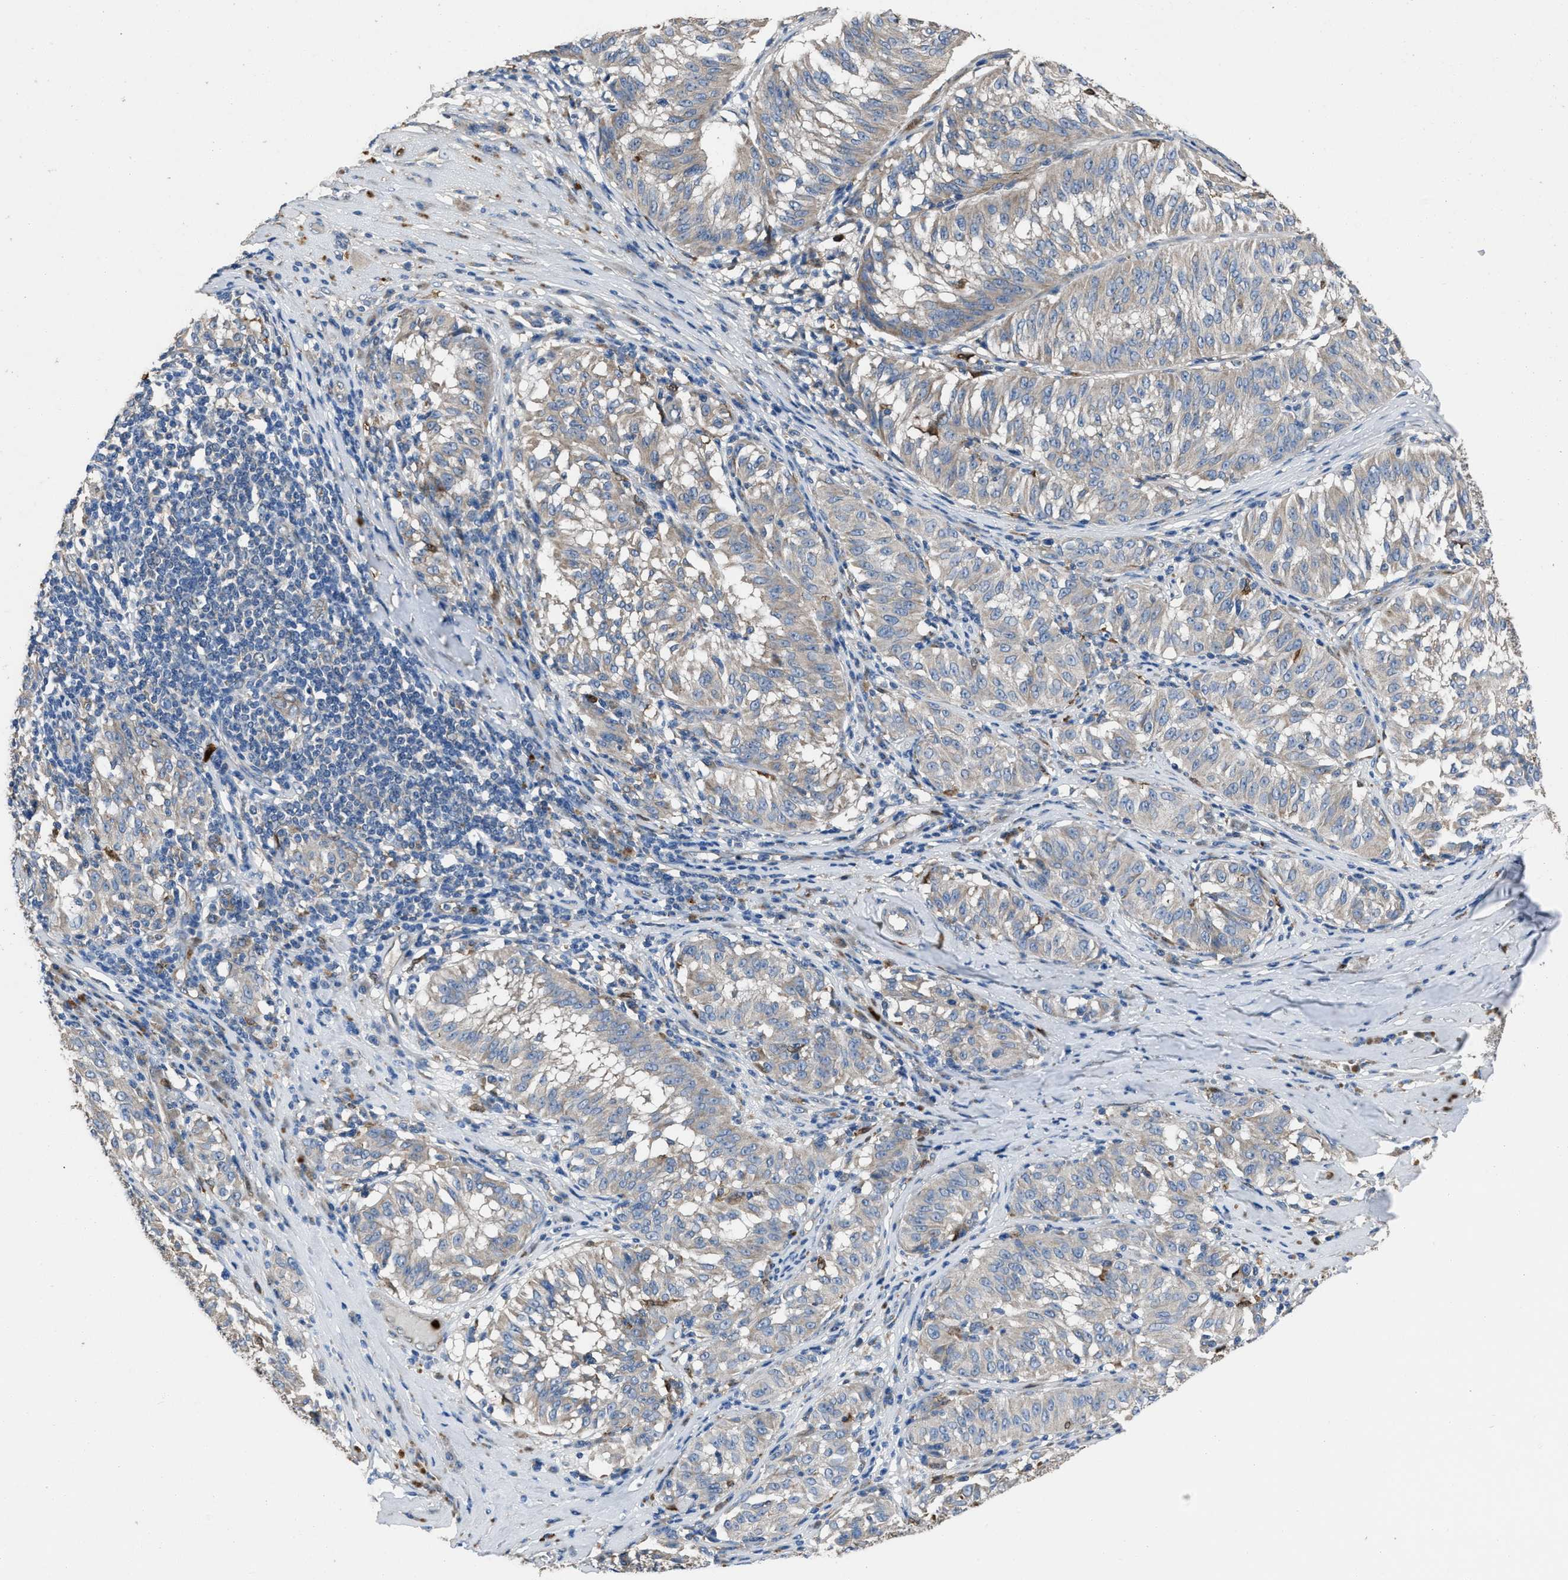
{"staining": {"intensity": "weak", "quantity": "<25%", "location": "cytoplasmic/membranous"}, "tissue": "melanoma", "cell_type": "Tumor cells", "image_type": "cancer", "snomed": [{"axis": "morphology", "description": "Malignant melanoma, NOS"}, {"axis": "topography", "description": "Skin"}], "caption": "High power microscopy histopathology image of an immunohistochemistry histopathology image of malignant melanoma, revealing no significant expression in tumor cells. Nuclei are stained in blue.", "gene": "ANGPT1", "patient": {"sex": "female", "age": 72}}